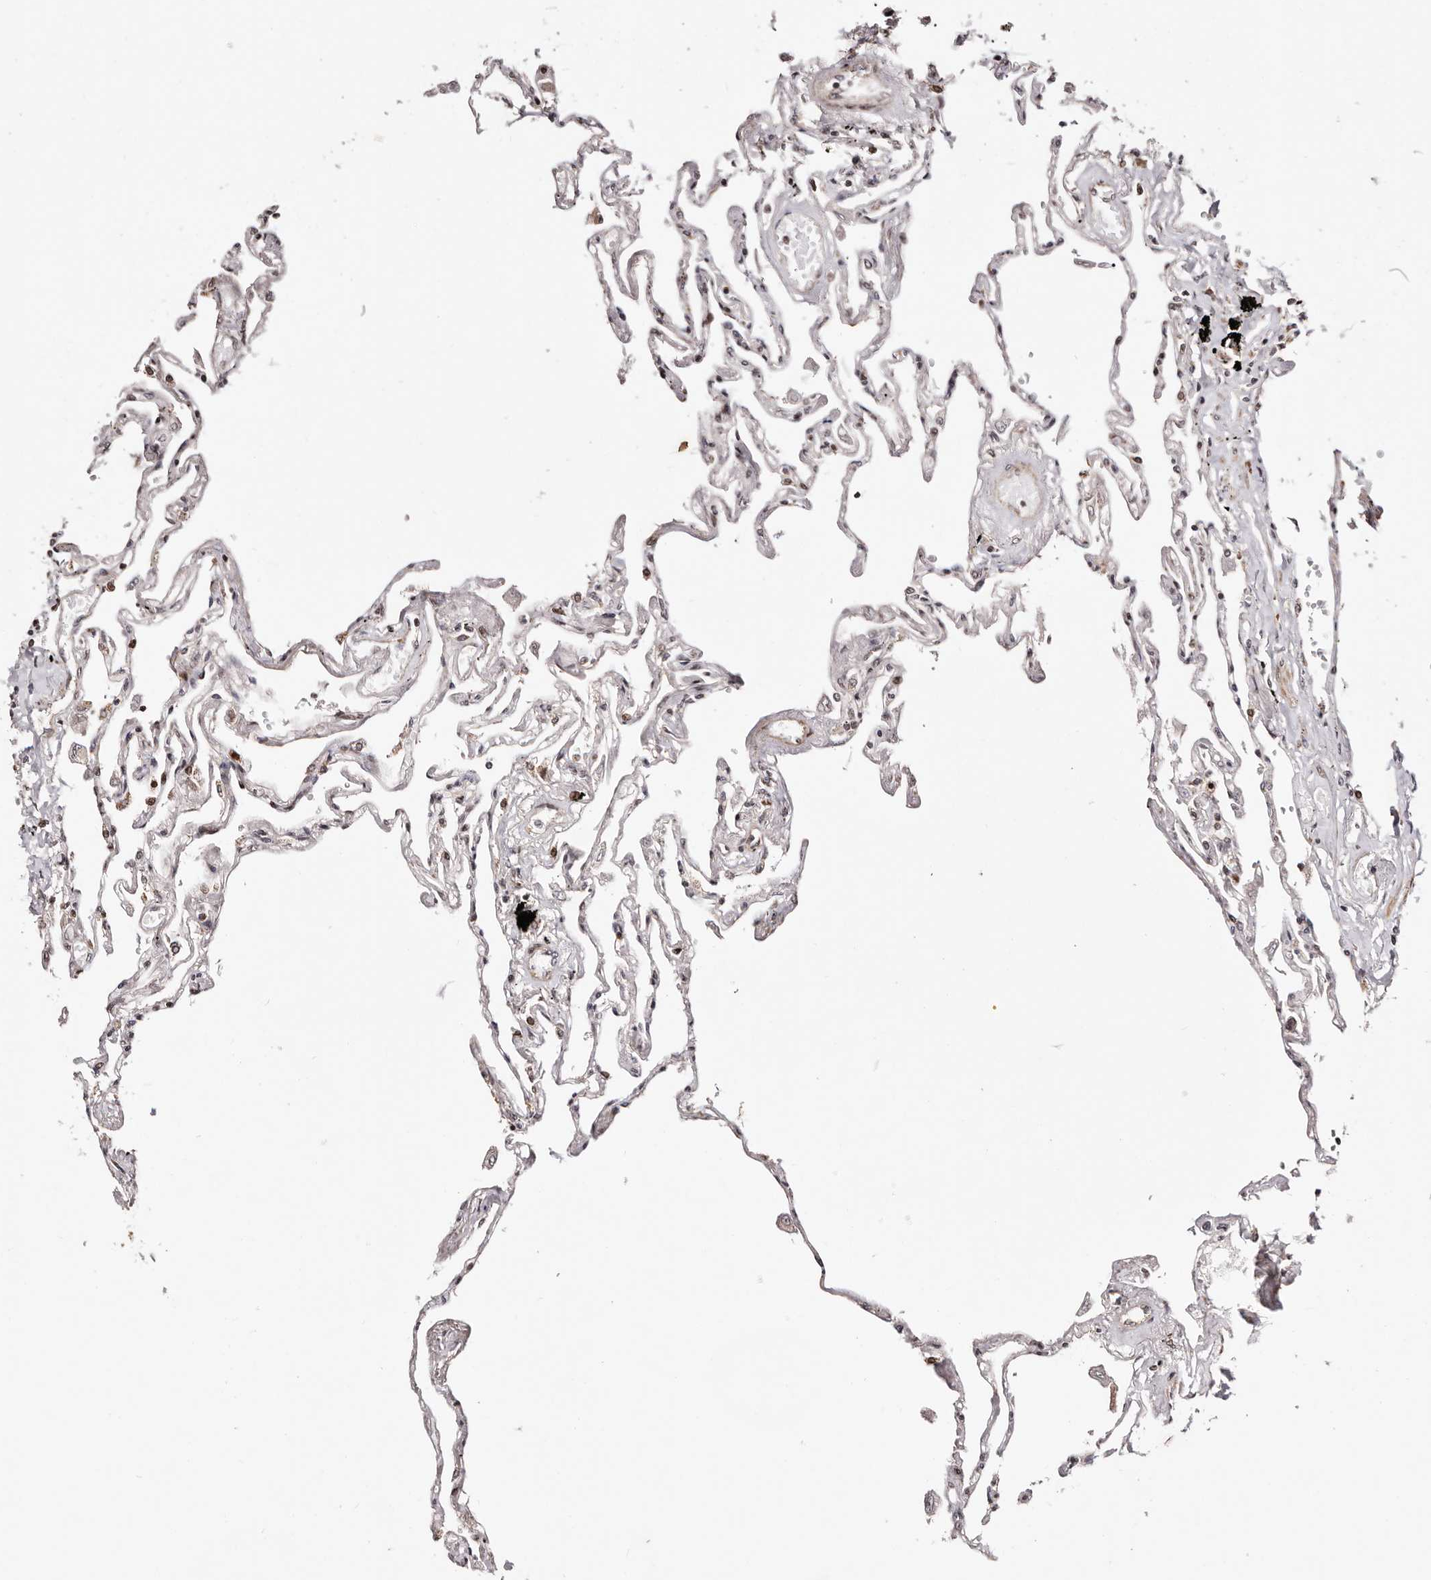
{"staining": {"intensity": "moderate", "quantity": "<25%", "location": "cytoplasmic/membranous,nuclear"}, "tissue": "lung", "cell_type": "Alveolar cells", "image_type": "normal", "snomed": [{"axis": "morphology", "description": "Normal tissue, NOS"}, {"axis": "topography", "description": "Lung"}], "caption": "The immunohistochemical stain shows moderate cytoplasmic/membranous,nuclear positivity in alveolar cells of unremarkable lung. Using DAB (3,3'-diaminobenzidine) (brown) and hematoxylin (blue) stains, captured at high magnification using brightfield microscopy.", "gene": "HIVEP3", "patient": {"sex": "female", "age": 67}}